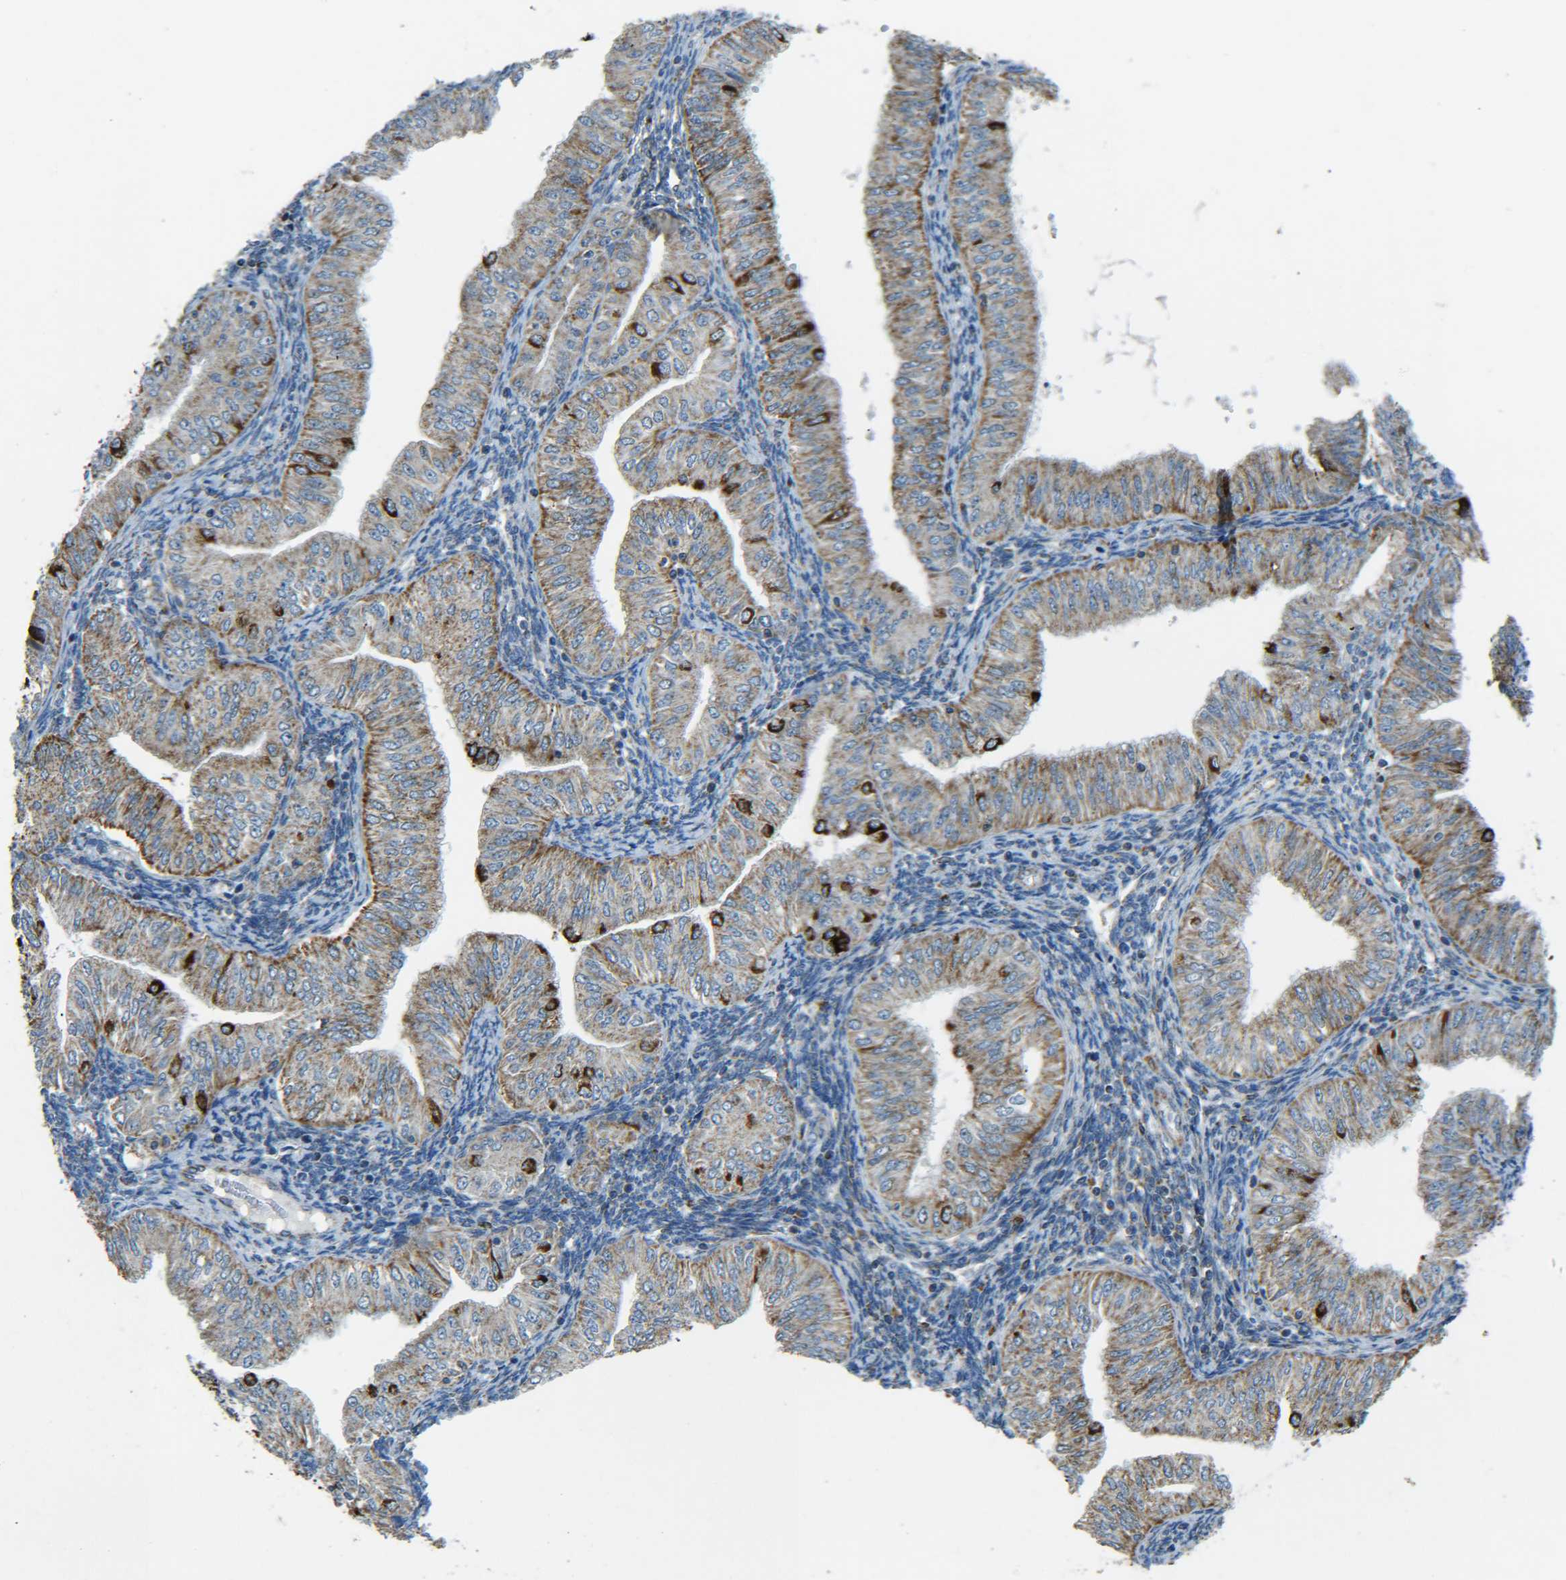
{"staining": {"intensity": "moderate", "quantity": ">75%", "location": "cytoplasmic/membranous"}, "tissue": "endometrial cancer", "cell_type": "Tumor cells", "image_type": "cancer", "snomed": [{"axis": "morphology", "description": "Normal tissue, NOS"}, {"axis": "morphology", "description": "Adenocarcinoma, NOS"}, {"axis": "topography", "description": "Endometrium"}], "caption": "Adenocarcinoma (endometrial) was stained to show a protein in brown. There is medium levels of moderate cytoplasmic/membranous expression in about >75% of tumor cells.", "gene": "CYB5R1", "patient": {"sex": "female", "age": 53}}